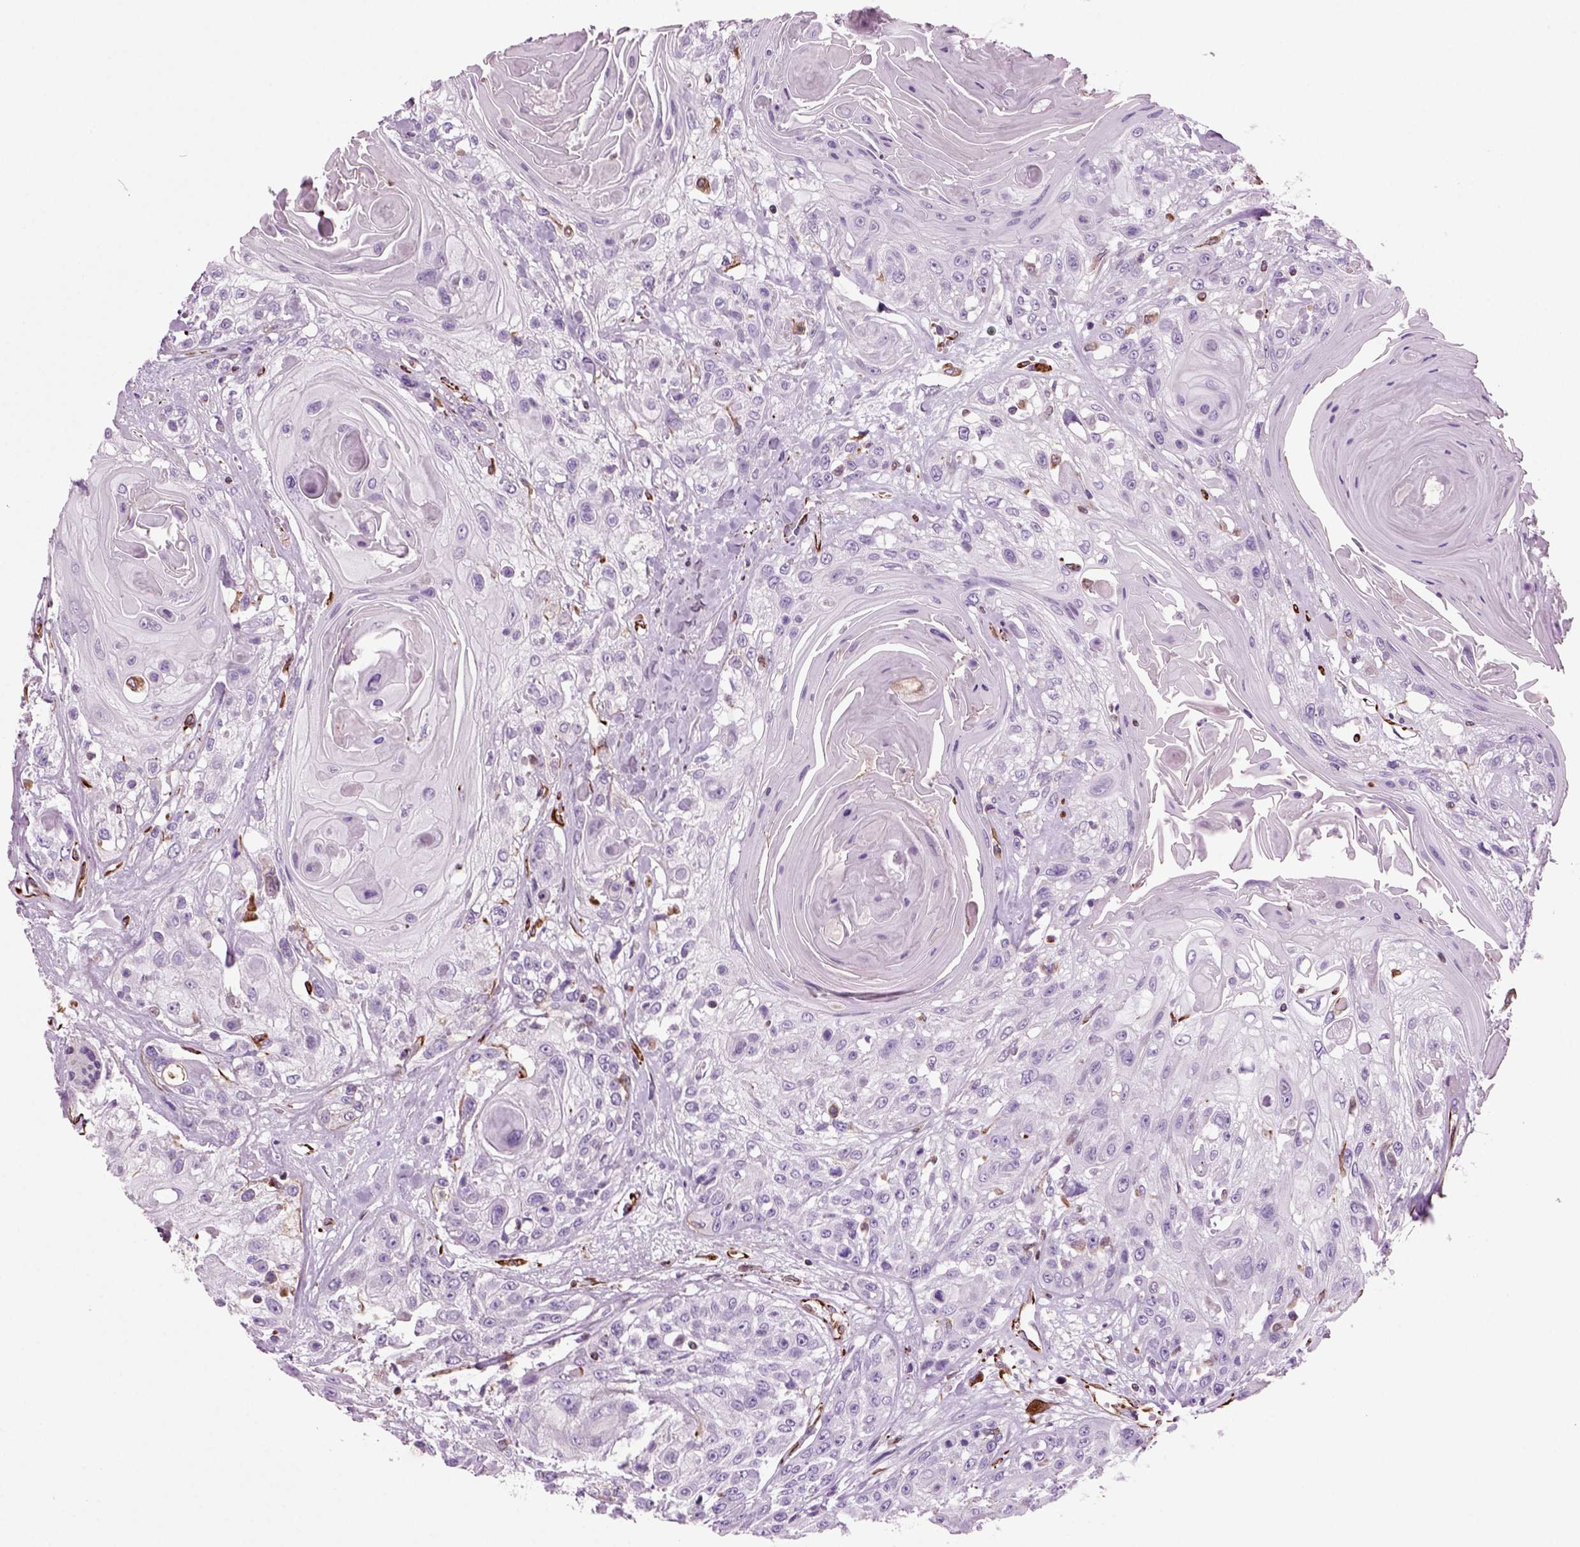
{"staining": {"intensity": "negative", "quantity": "none", "location": "none"}, "tissue": "head and neck cancer", "cell_type": "Tumor cells", "image_type": "cancer", "snomed": [{"axis": "morphology", "description": "Squamous cell carcinoma, NOS"}, {"axis": "topography", "description": "Head-Neck"}], "caption": "This is an immunohistochemistry image of squamous cell carcinoma (head and neck). There is no staining in tumor cells.", "gene": "ACER3", "patient": {"sex": "female", "age": 59}}